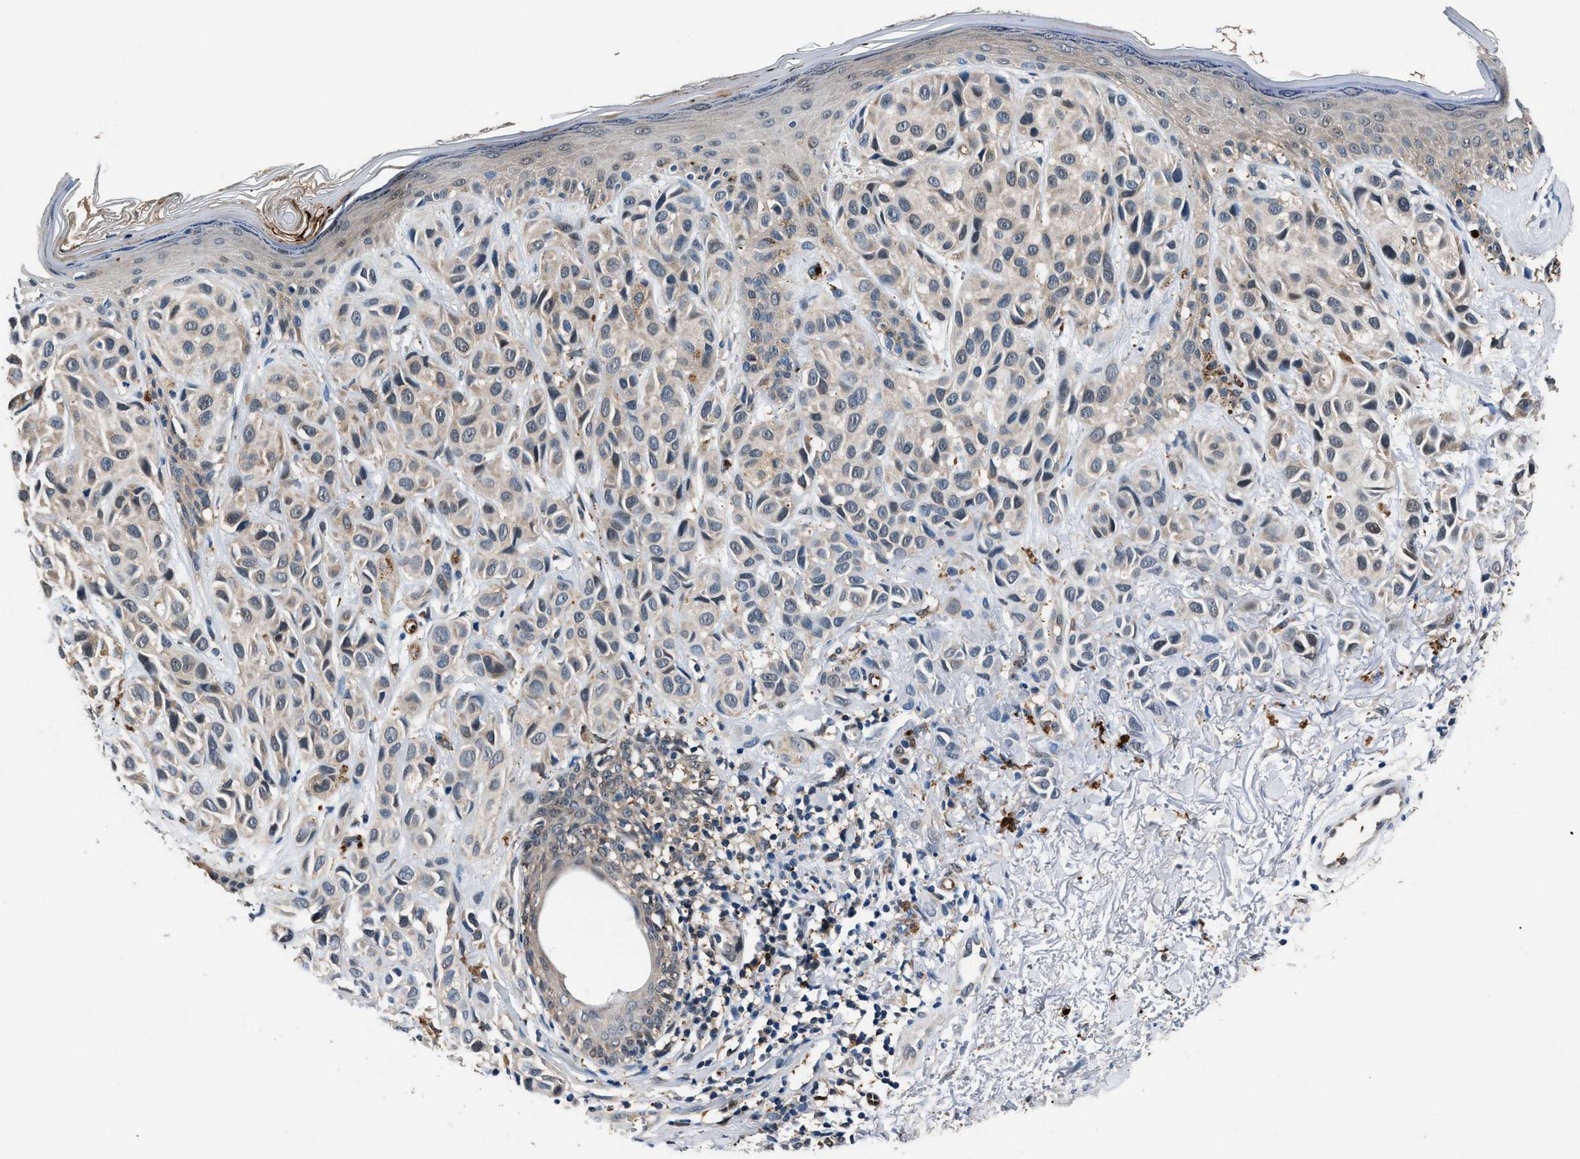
{"staining": {"intensity": "negative", "quantity": "none", "location": "none"}, "tissue": "melanoma", "cell_type": "Tumor cells", "image_type": "cancer", "snomed": [{"axis": "morphology", "description": "Malignant melanoma, NOS"}, {"axis": "topography", "description": "Skin"}], "caption": "A high-resolution histopathology image shows IHC staining of melanoma, which reveals no significant expression in tumor cells. (Brightfield microscopy of DAB (3,3'-diaminobenzidine) immunohistochemistry at high magnification).", "gene": "PPA1", "patient": {"sex": "female", "age": 58}}